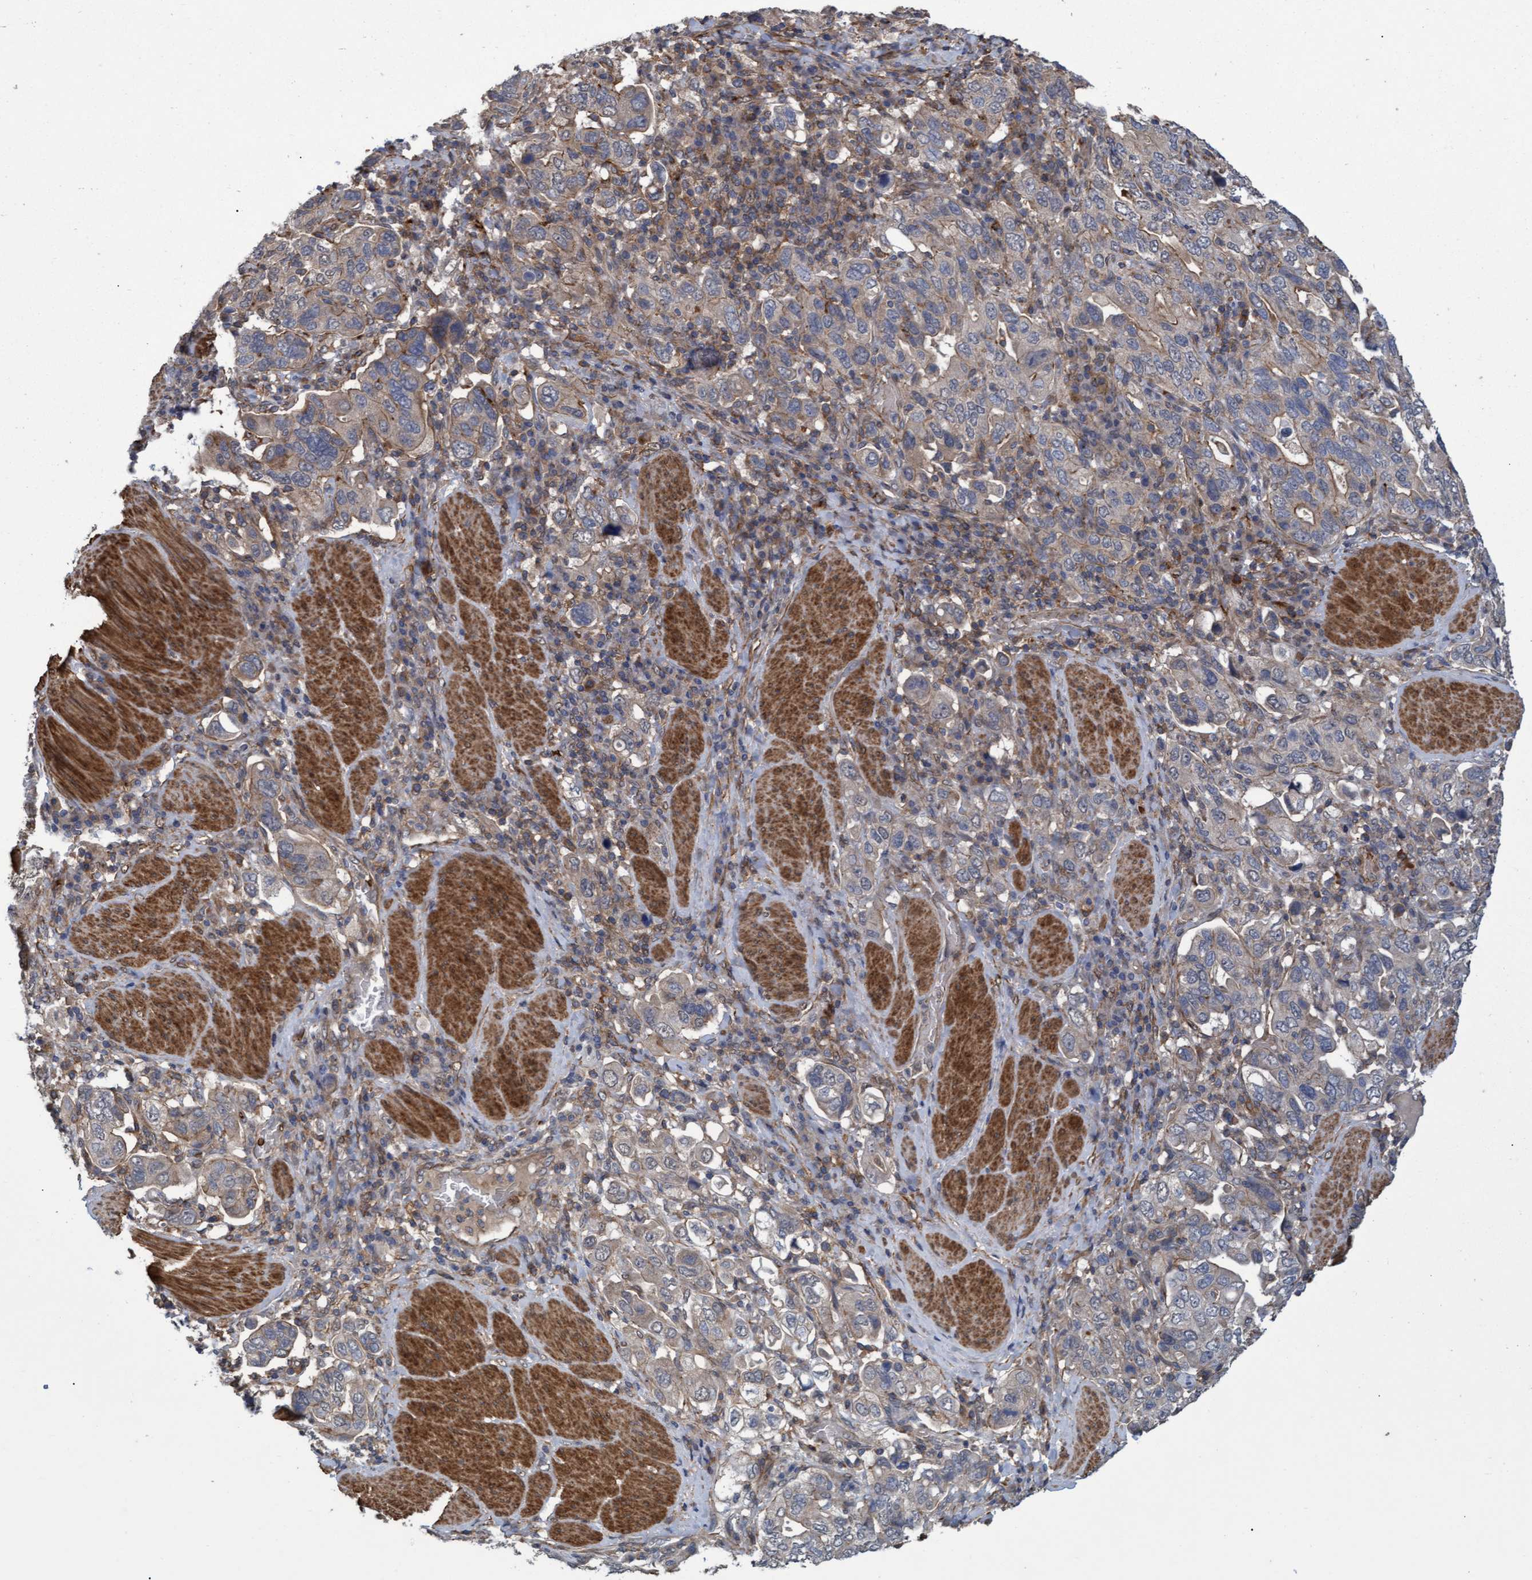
{"staining": {"intensity": "weak", "quantity": "<25%", "location": "cytoplasmic/membranous"}, "tissue": "stomach cancer", "cell_type": "Tumor cells", "image_type": "cancer", "snomed": [{"axis": "morphology", "description": "Adenocarcinoma, NOS"}, {"axis": "topography", "description": "Stomach, upper"}], "caption": "A micrograph of adenocarcinoma (stomach) stained for a protein reveals no brown staining in tumor cells.", "gene": "NAA15", "patient": {"sex": "male", "age": 62}}